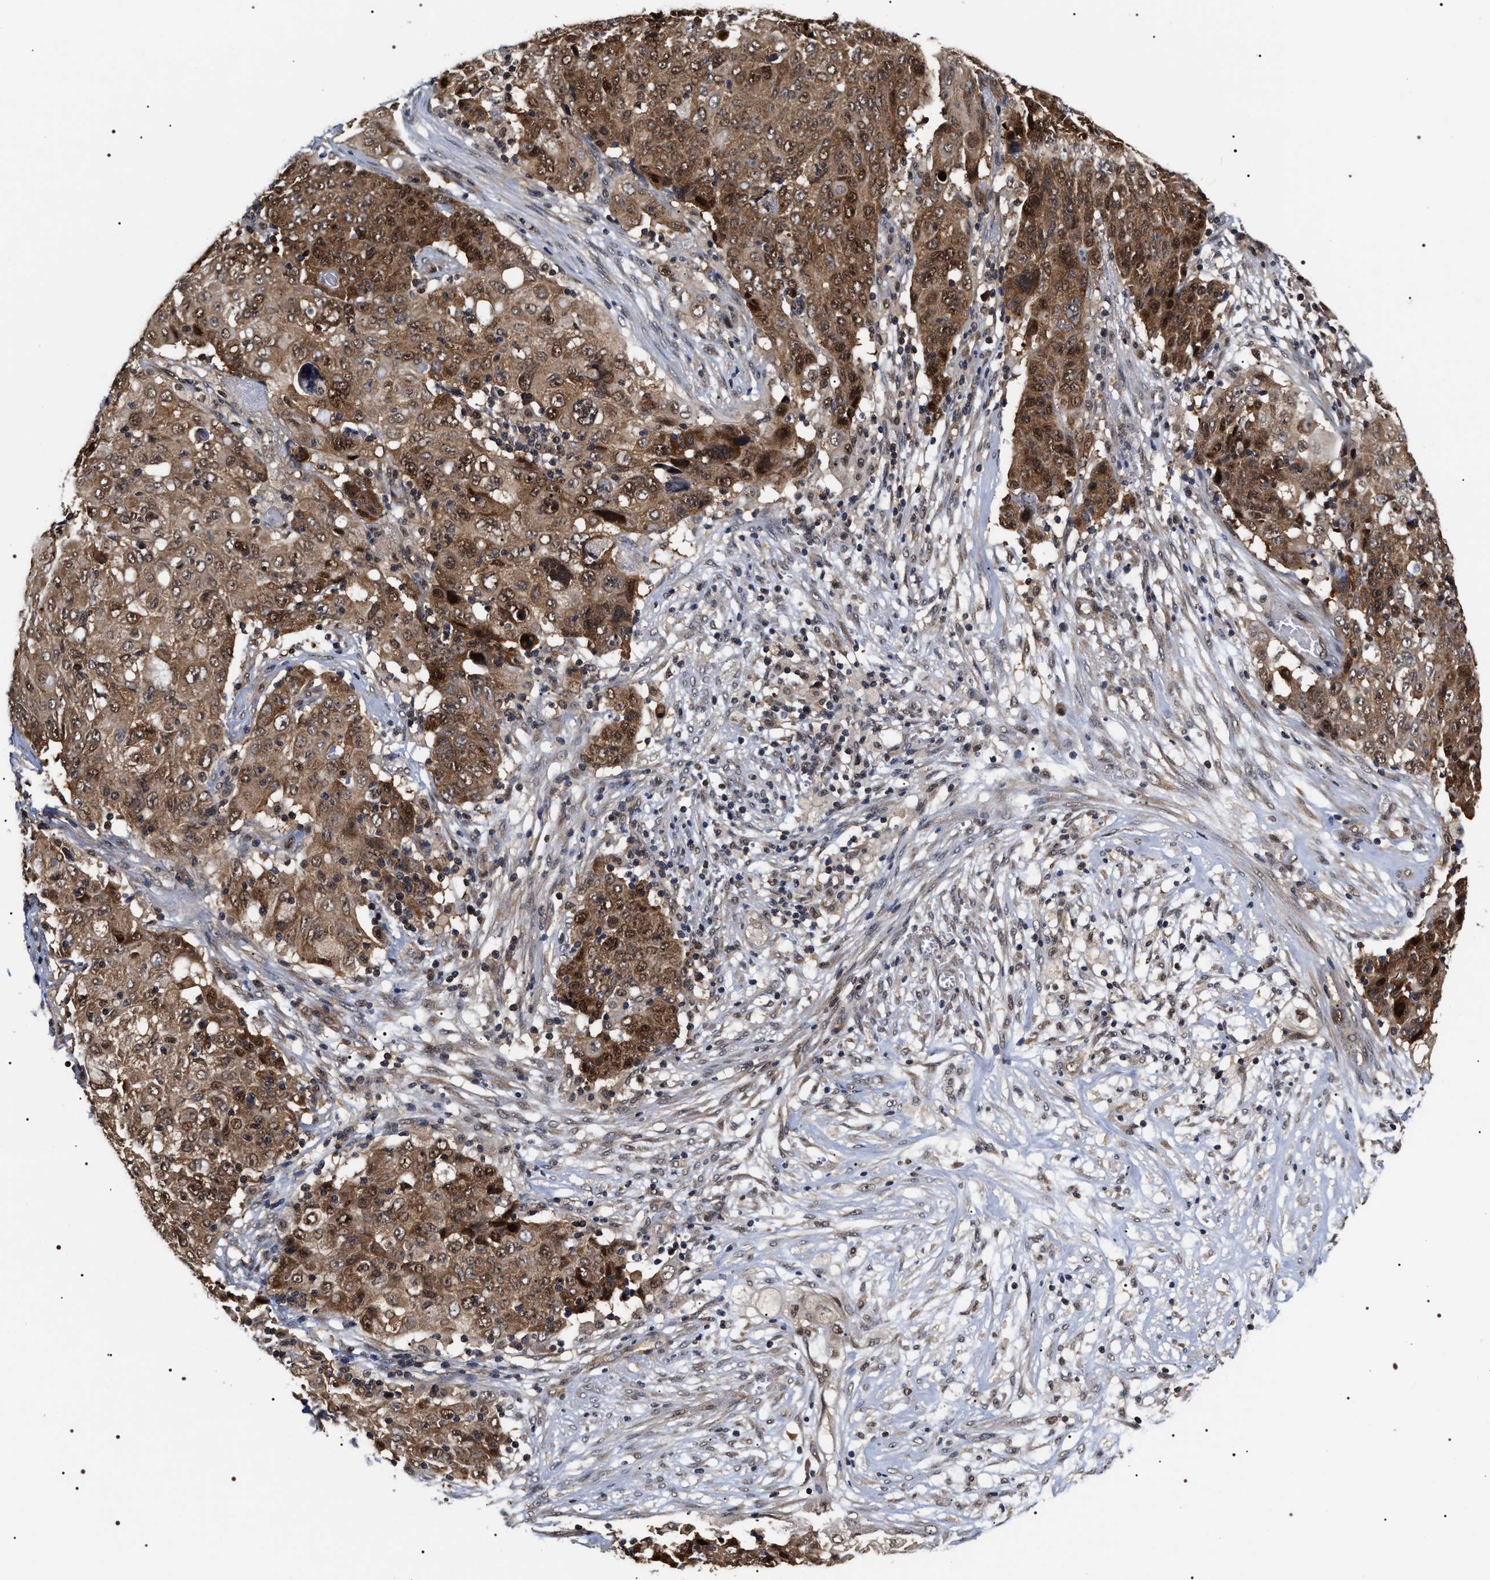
{"staining": {"intensity": "moderate", "quantity": ">75%", "location": "cytoplasmic/membranous,nuclear"}, "tissue": "ovarian cancer", "cell_type": "Tumor cells", "image_type": "cancer", "snomed": [{"axis": "morphology", "description": "Carcinoma, endometroid"}, {"axis": "topography", "description": "Ovary"}], "caption": "Immunohistochemistry histopathology image of ovarian cancer stained for a protein (brown), which exhibits medium levels of moderate cytoplasmic/membranous and nuclear expression in approximately >75% of tumor cells.", "gene": "BAG6", "patient": {"sex": "female", "age": 42}}